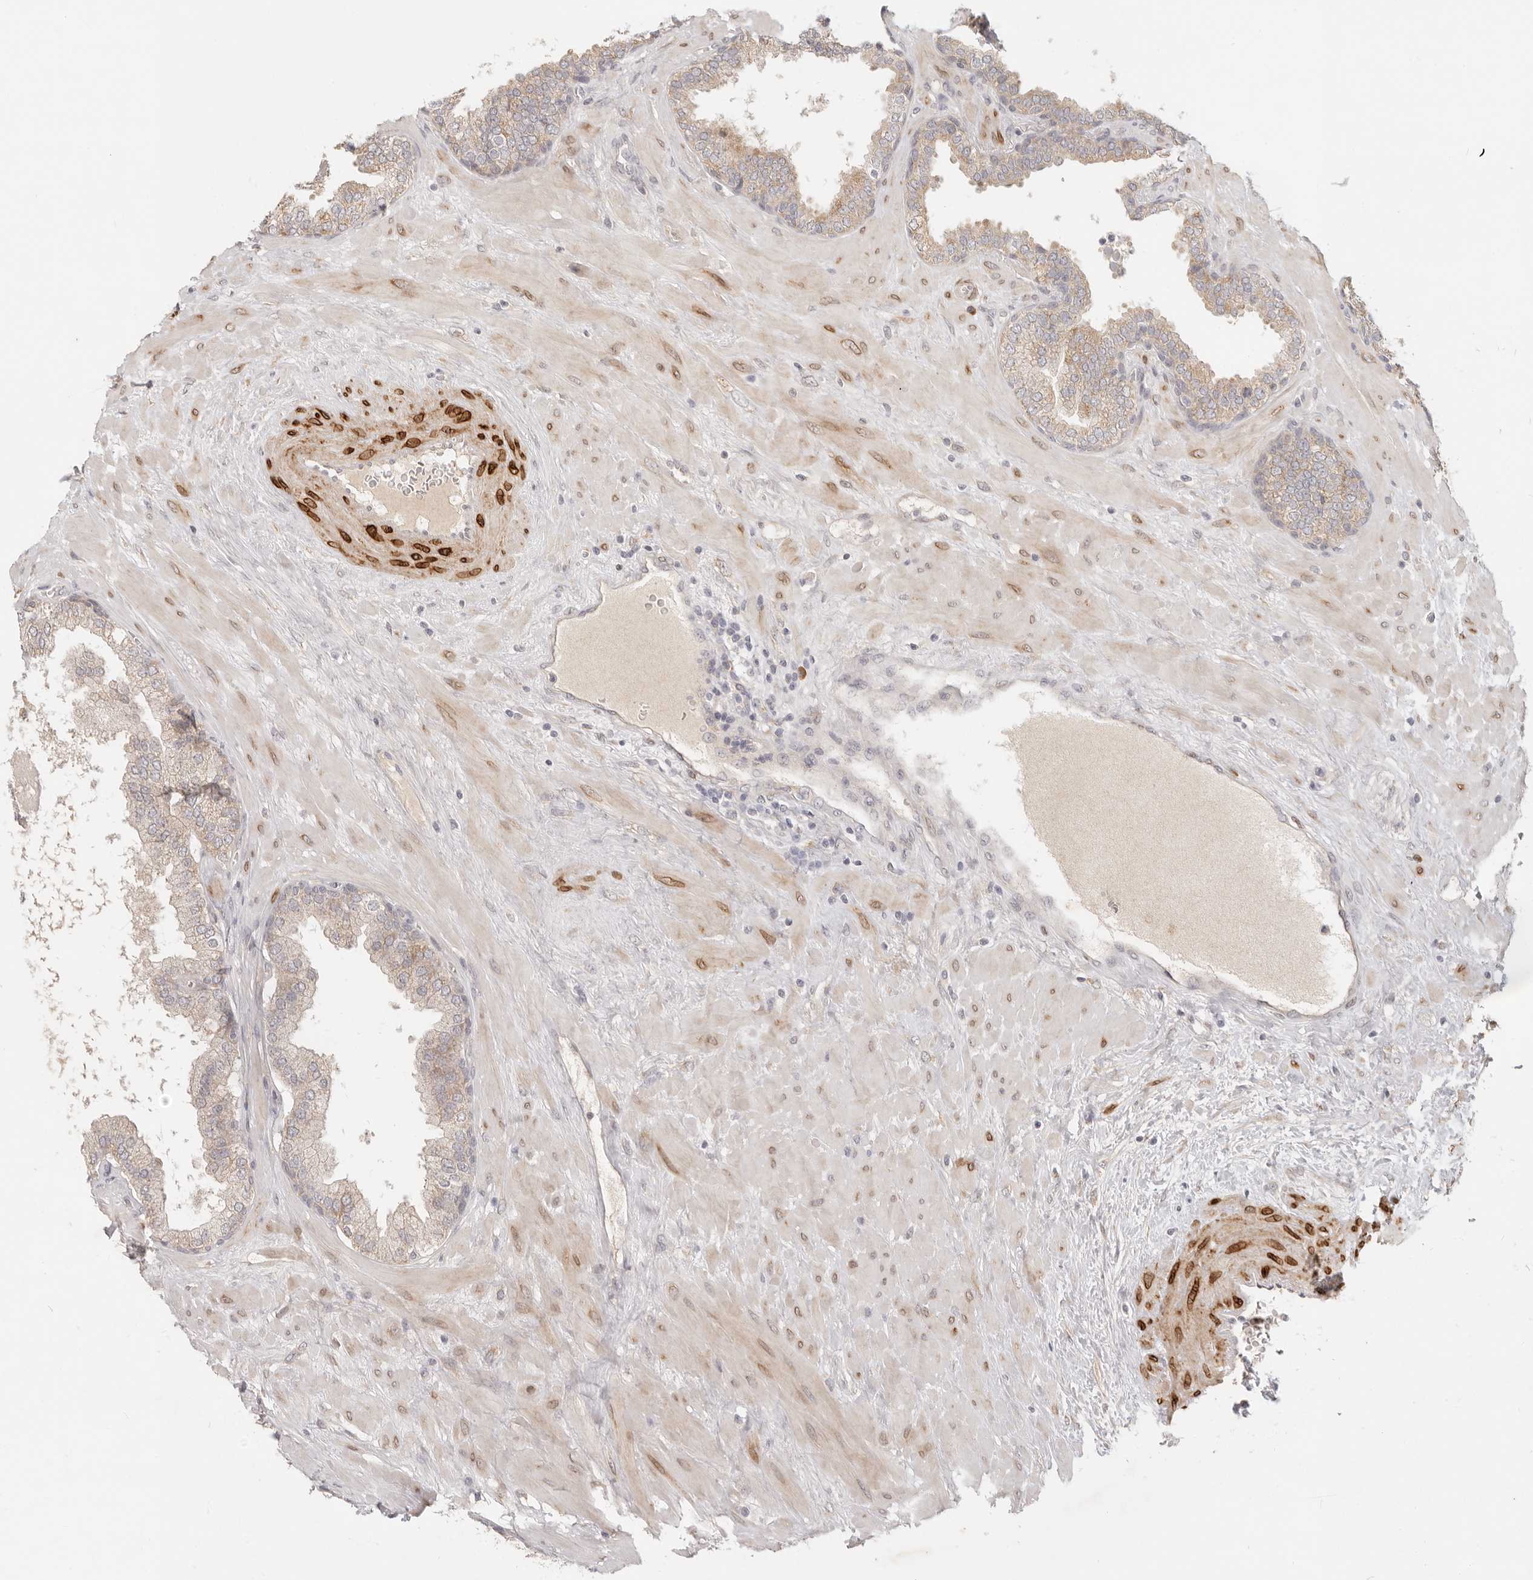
{"staining": {"intensity": "weak", "quantity": "25%-75%", "location": "cytoplasmic/membranous"}, "tissue": "prostate", "cell_type": "Glandular cells", "image_type": "normal", "snomed": [{"axis": "morphology", "description": "Normal tissue, NOS"}, {"axis": "topography", "description": "Prostate"}], "caption": "Immunohistochemical staining of normal prostate exhibits 25%-75% levels of weak cytoplasmic/membranous protein staining in about 25%-75% of glandular cells. Using DAB (brown) and hematoxylin (blue) stains, captured at high magnification using brightfield microscopy.", "gene": "PABPC4", "patient": {"sex": "male", "age": 51}}